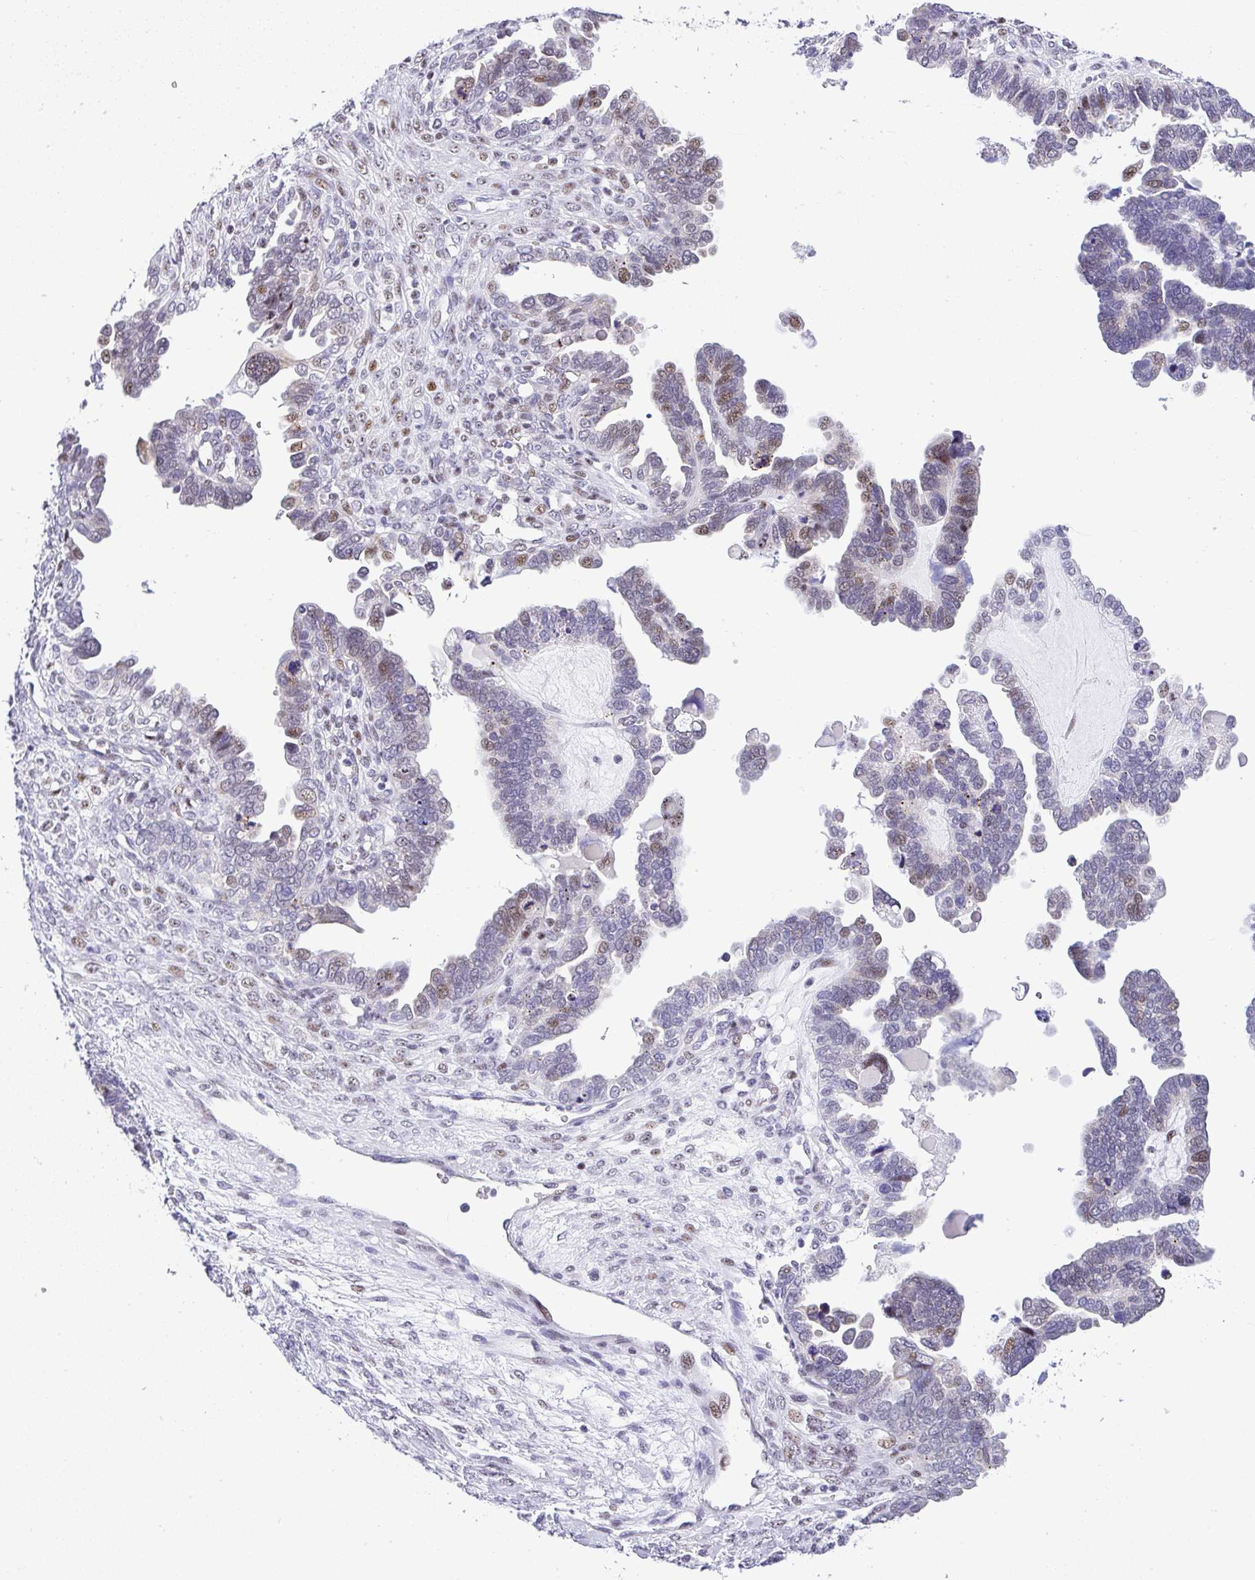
{"staining": {"intensity": "moderate", "quantity": "<25%", "location": "nuclear"}, "tissue": "ovarian cancer", "cell_type": "Tumor cells", "image_type": "cancer", "snomed": [{"axis": "morphology", "description": "Cystadenocarcinoma, serous, NOS"}, {"axis": "topography", "description": "Ovary"}], "caption": "Immunohistochemical staining of human ovarian cancer (serous cystadenocarcinoma) reveals low levels of moderate nuclear expression in approximately <25% of tumor cells.", "gene": "NR1D2", "patient": {"sex": "female", "age": 51}}